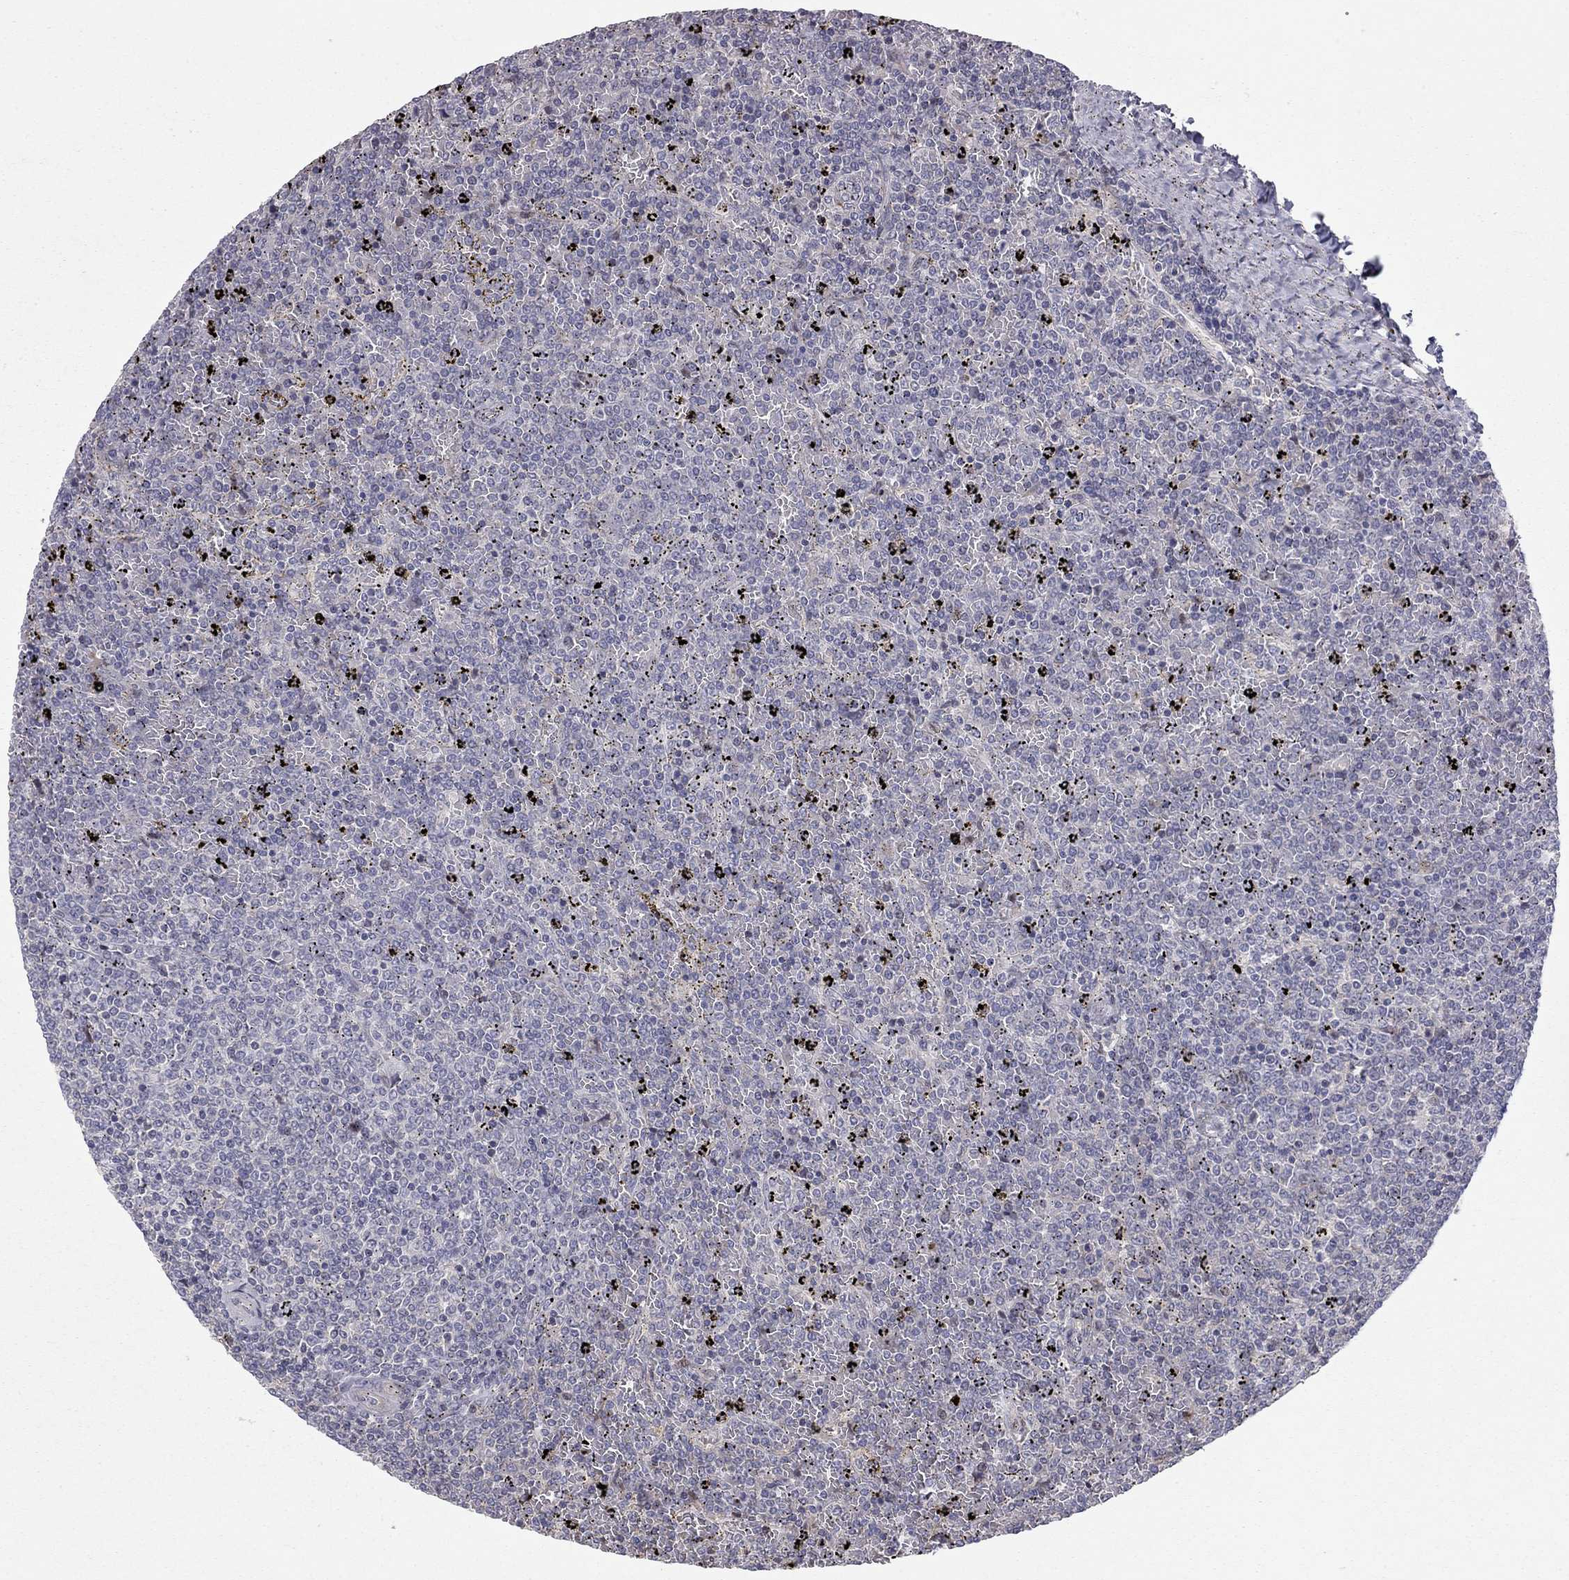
{"staining": {"intensity": "negative", "quantity": "none", "location": "none"}, "tissue": "lymphoma", "cell_type": "Tumor cells", "image_type": "cancer", "snomed": [{"axis": "morphology", "description": "Malignant lymphoma, non-Hodgkin's type, Low grade"}, {"axis": "topography", "description": "Spleen"}], "caption": "High power microscopy photomicrograph of an IHC histopathology image of lymphoma, revealing no significant expression in tumor cells. (DAB (3,3'-diaminobenzidine) immunohistochemistry visualized using brightfield microscopy, high magnification).", "gene": "DUSP7", "patient": {"sex": "female", "age": 77}}